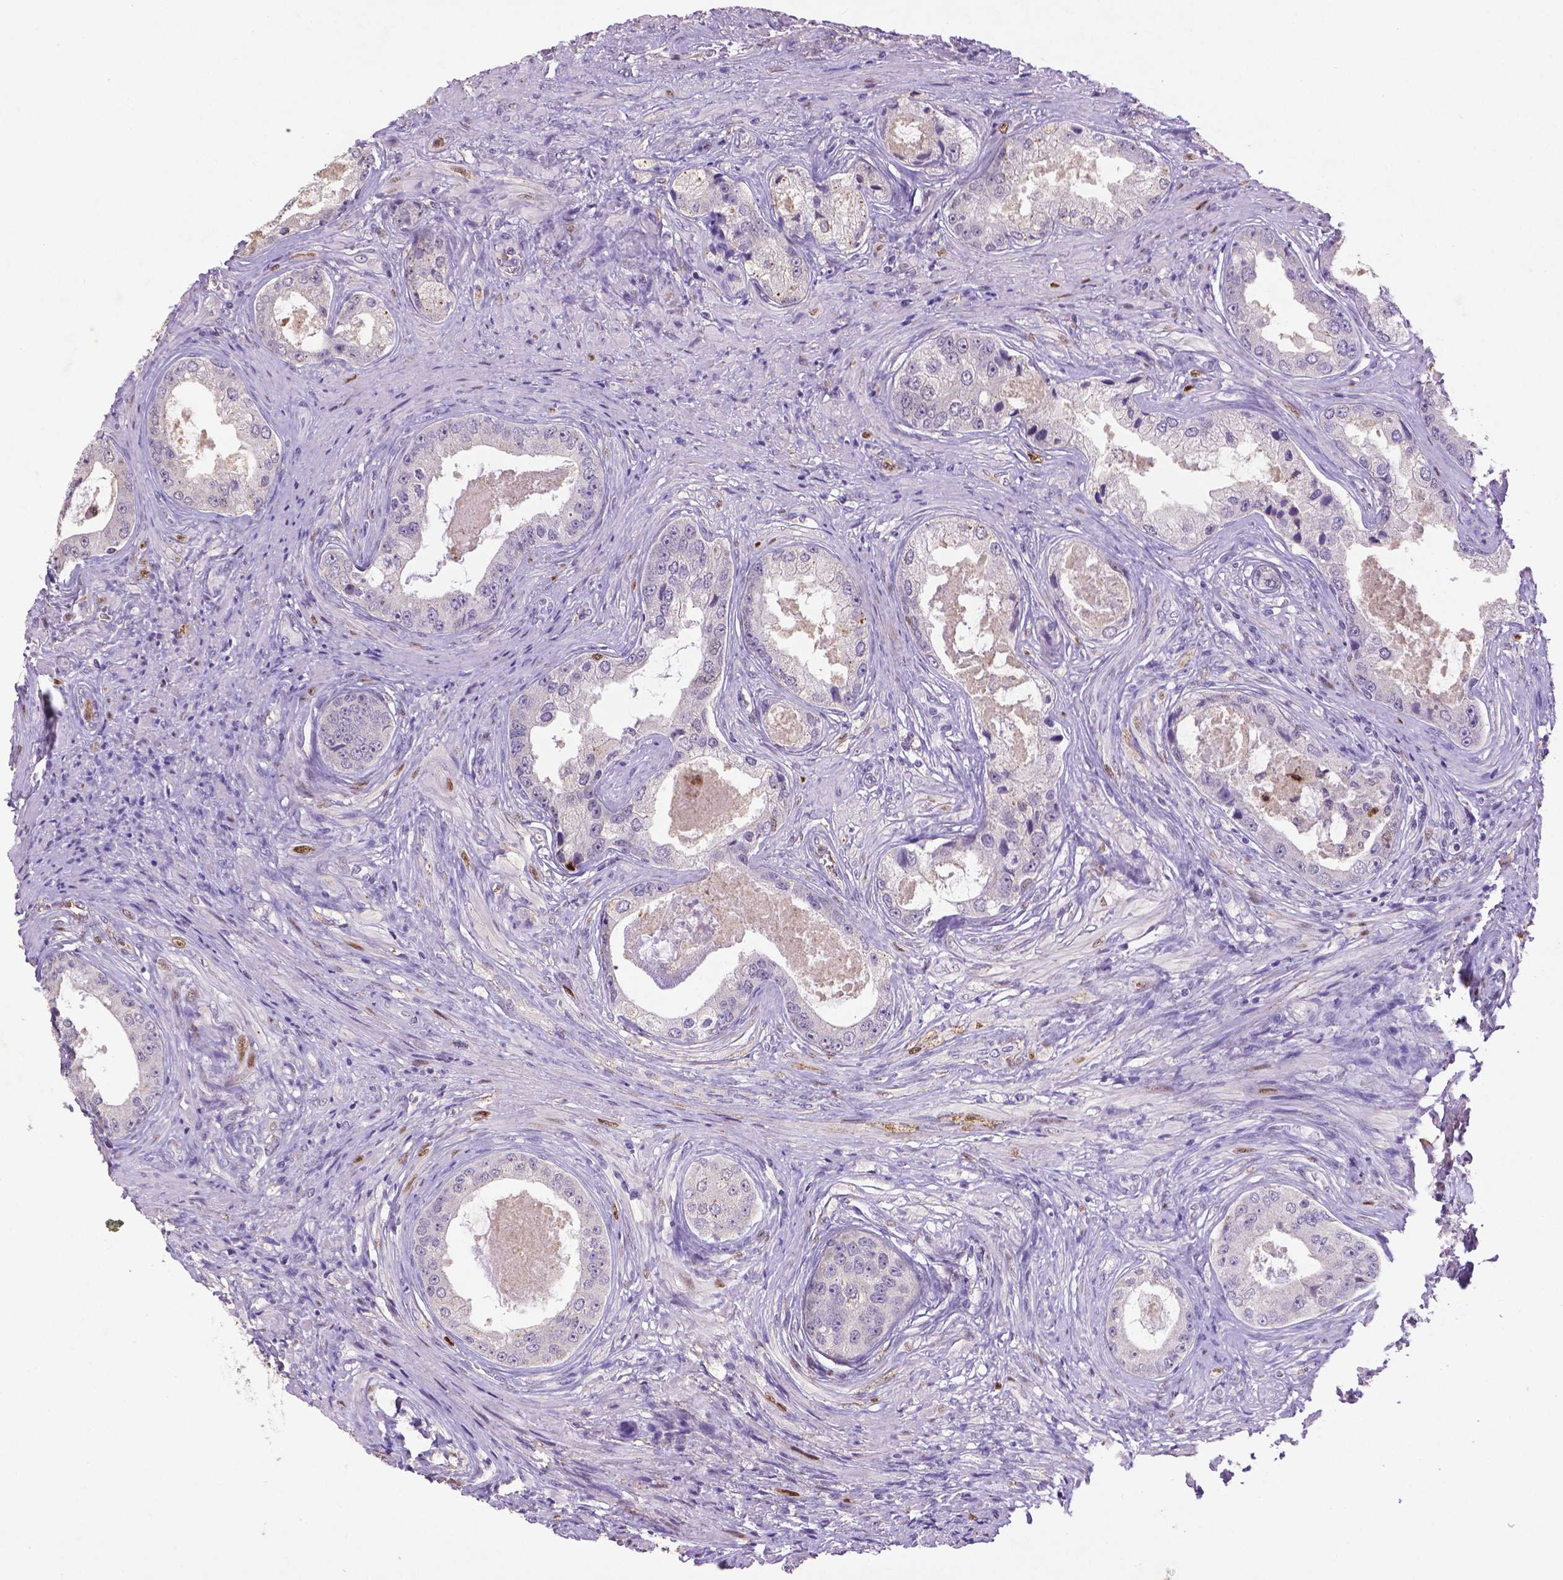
{"staining": {"intensity": "negative", "quantity": "none", "location": "none"}, "tissue": "prostate cancer", "cell_type": "Tumor cells", "image_type": "cancer", "snomed": [{"axis": "morphology", "description": "Adenocarcinoma, Low grade"}, {"axis": "topography", "description": "Prostate"}], "caption": "High power microscopy image of an IHC photomicrograph of prostate cancer, revealing no significant positivity in tumor cells.", "gene": "CDKN1A", "patient": {"sex": "male", "age": 68}}